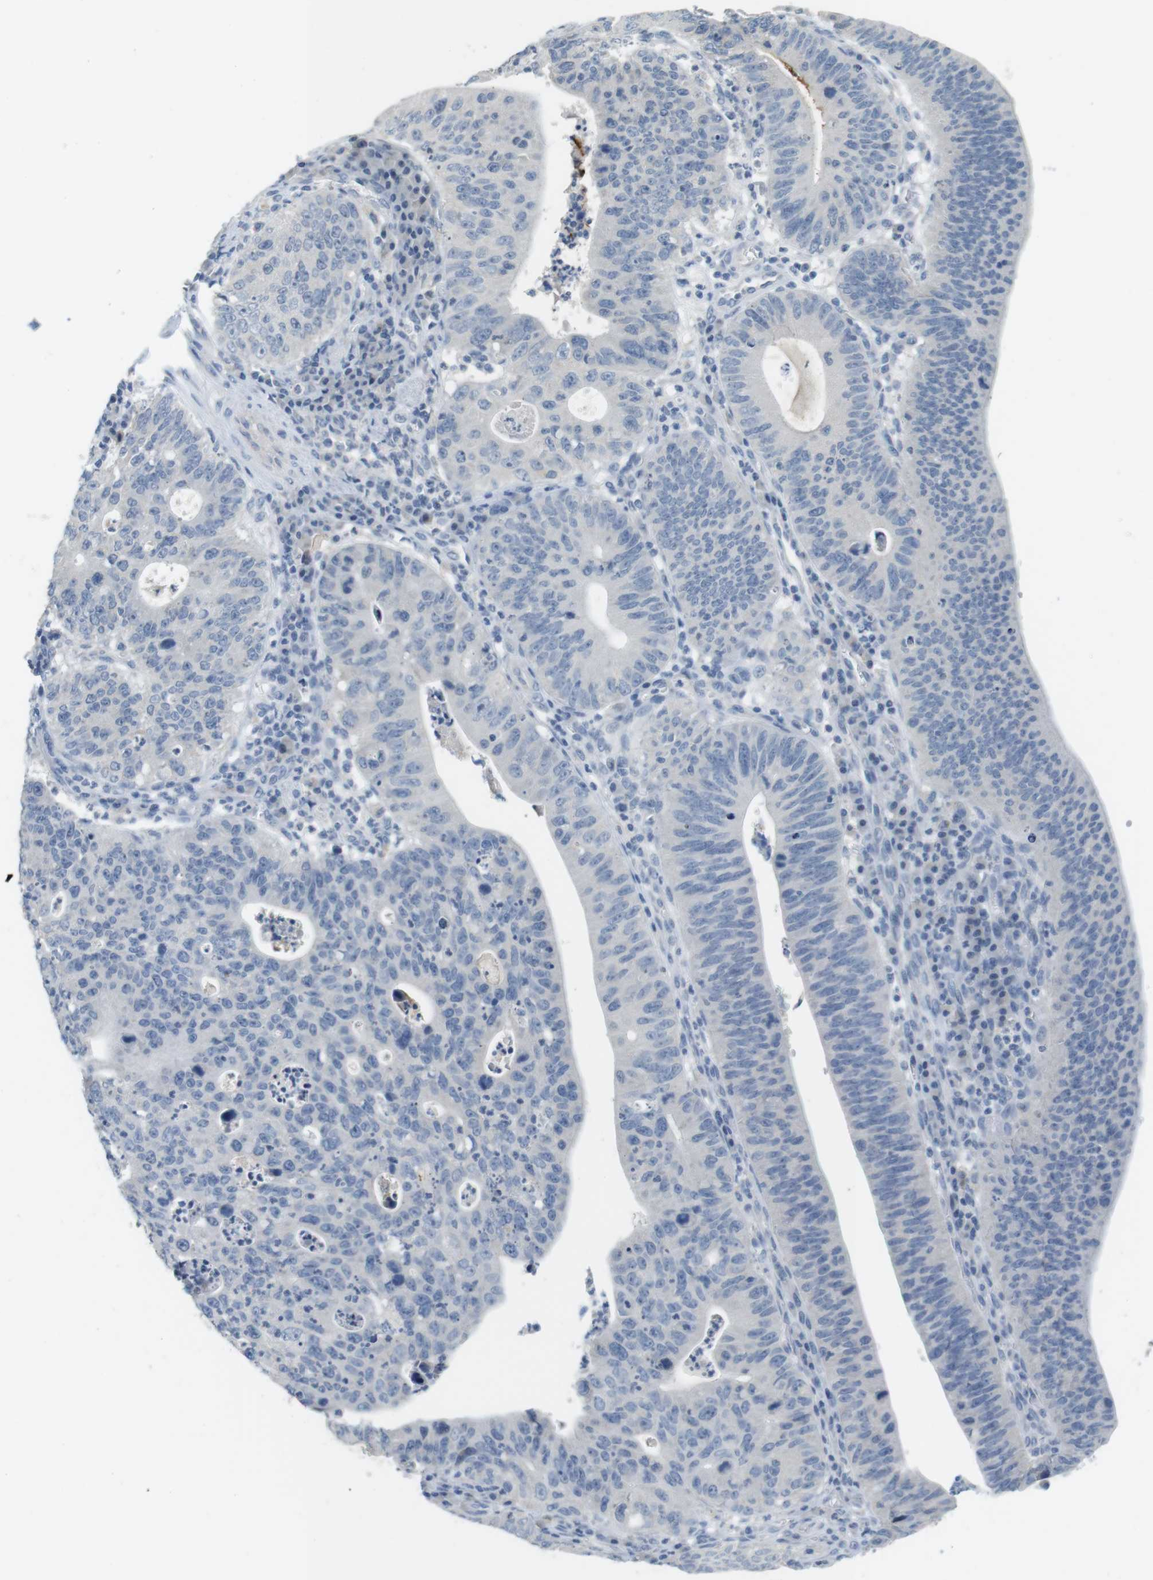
{"staining": {"intensity": "negative", "quantity": "none", "location": "none"}, "tissue": "stomach cancer", "cell_type": "Tumor cells", "image_type": "cancer", "snomed": [{"axis": "morphology", "description": "Adenocarcinoma, NOS"}, {"axis": "topography", "description": "Stomach"}], "caption": "Tumor cells show no significant positivity in stomach cancer (adenocarcinoma).", "gene": "MUC5B", "patient": {"sex": "male", "age": 59}}